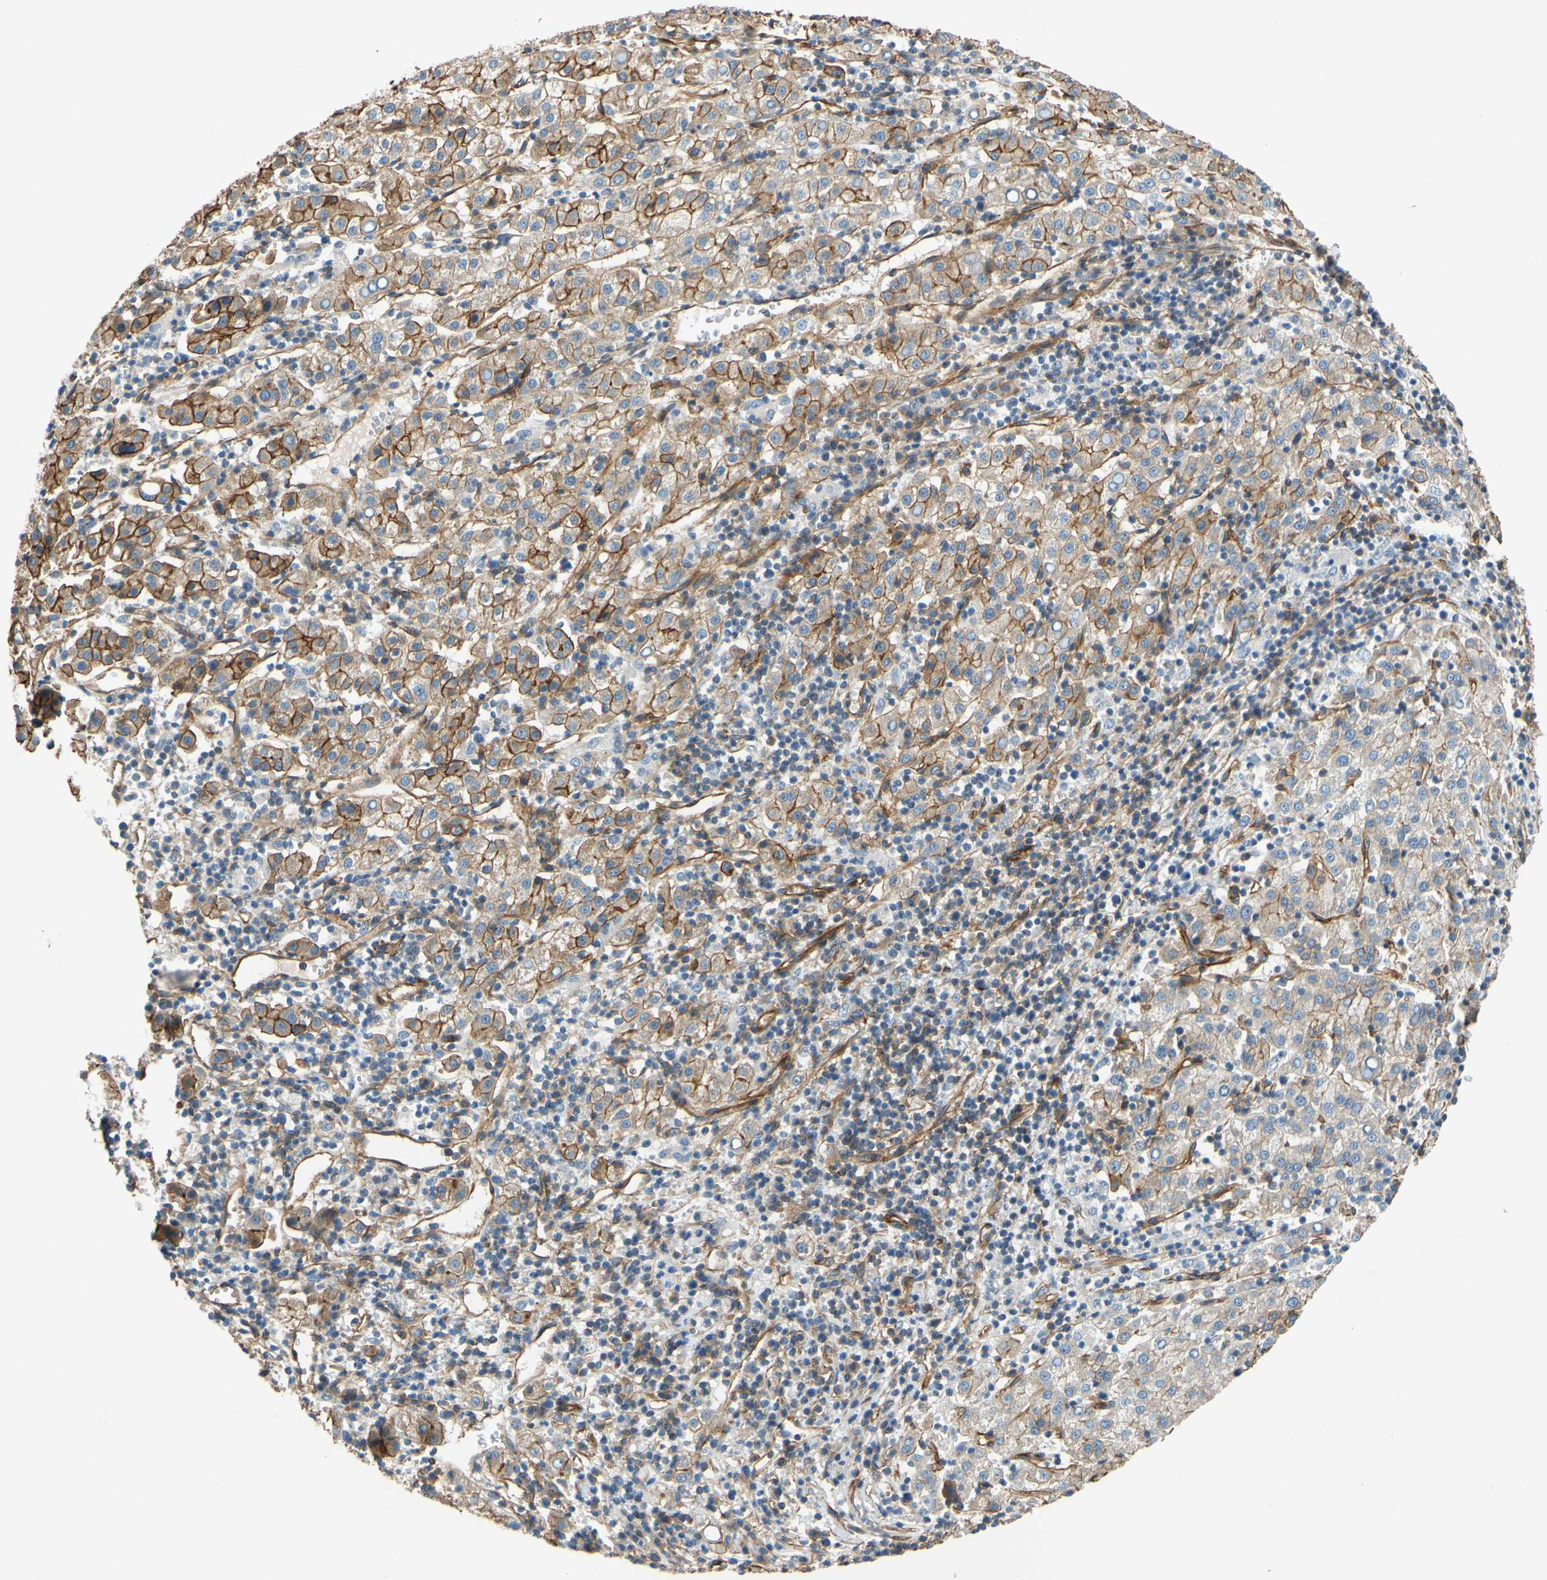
{"staining": {"intensity": "moderate", "quantity": ">75%", "location": "cytoplasmic/membranous"}, "tissue": "liver cancer", "cell_type": "Tumor cells", "image_type": "cancer", "snomed": [{"axis": "morphology", "description": "Carcinoma, Hepatocellular, NOS"}, {"axis": "topography", "description": "Liver"}], "caption": "The micrograph displays staining of liver cancer (hepatocellular carcinoma), revealing moderate cytoplasmic/membranous protein staining (brown color) within tumor cells.", "gene": "SPTAN1", "patient": {"sex": "female", "age": 58}}